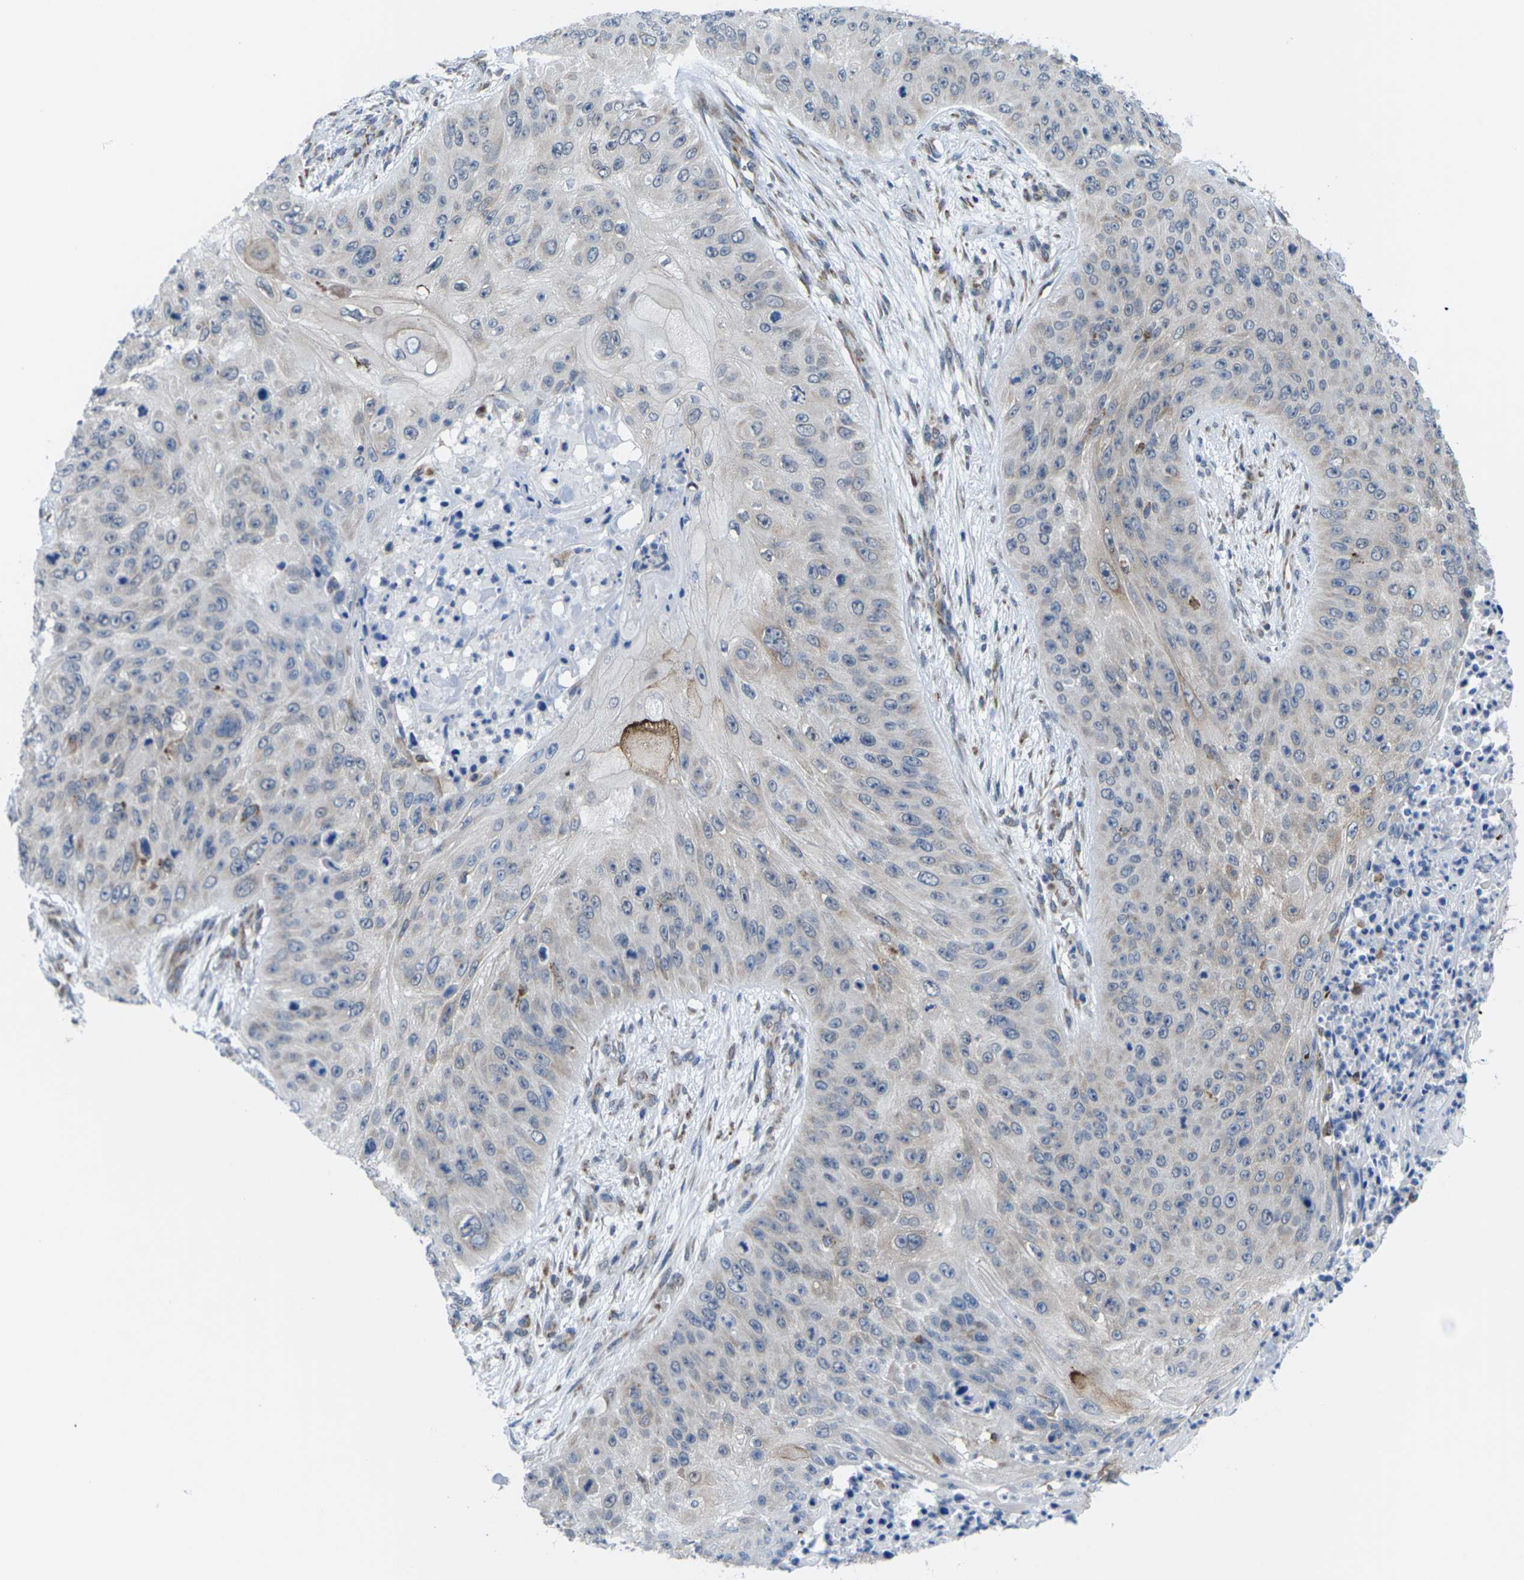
{"staining": {"intensity": "negative", "quantity": "none", "location": "none"}, "tissue": "skin cancer", "cell_type": "Tumor cells", "image_type": "cancer", "snomed": [{"axis": "morphology", "description": "Squamous cell carcinoma, NOS"}, {"axis": "topography", "description": "Skin"}], "caption": "Immunohistochemistry (IHC) image of human squamous cell carcinoma (skin) stained for a protein (brown), which shows no expression in tumor cells.", "gene": "PDZK1IP1", "patient": {"sex": "female", "age": 80}}